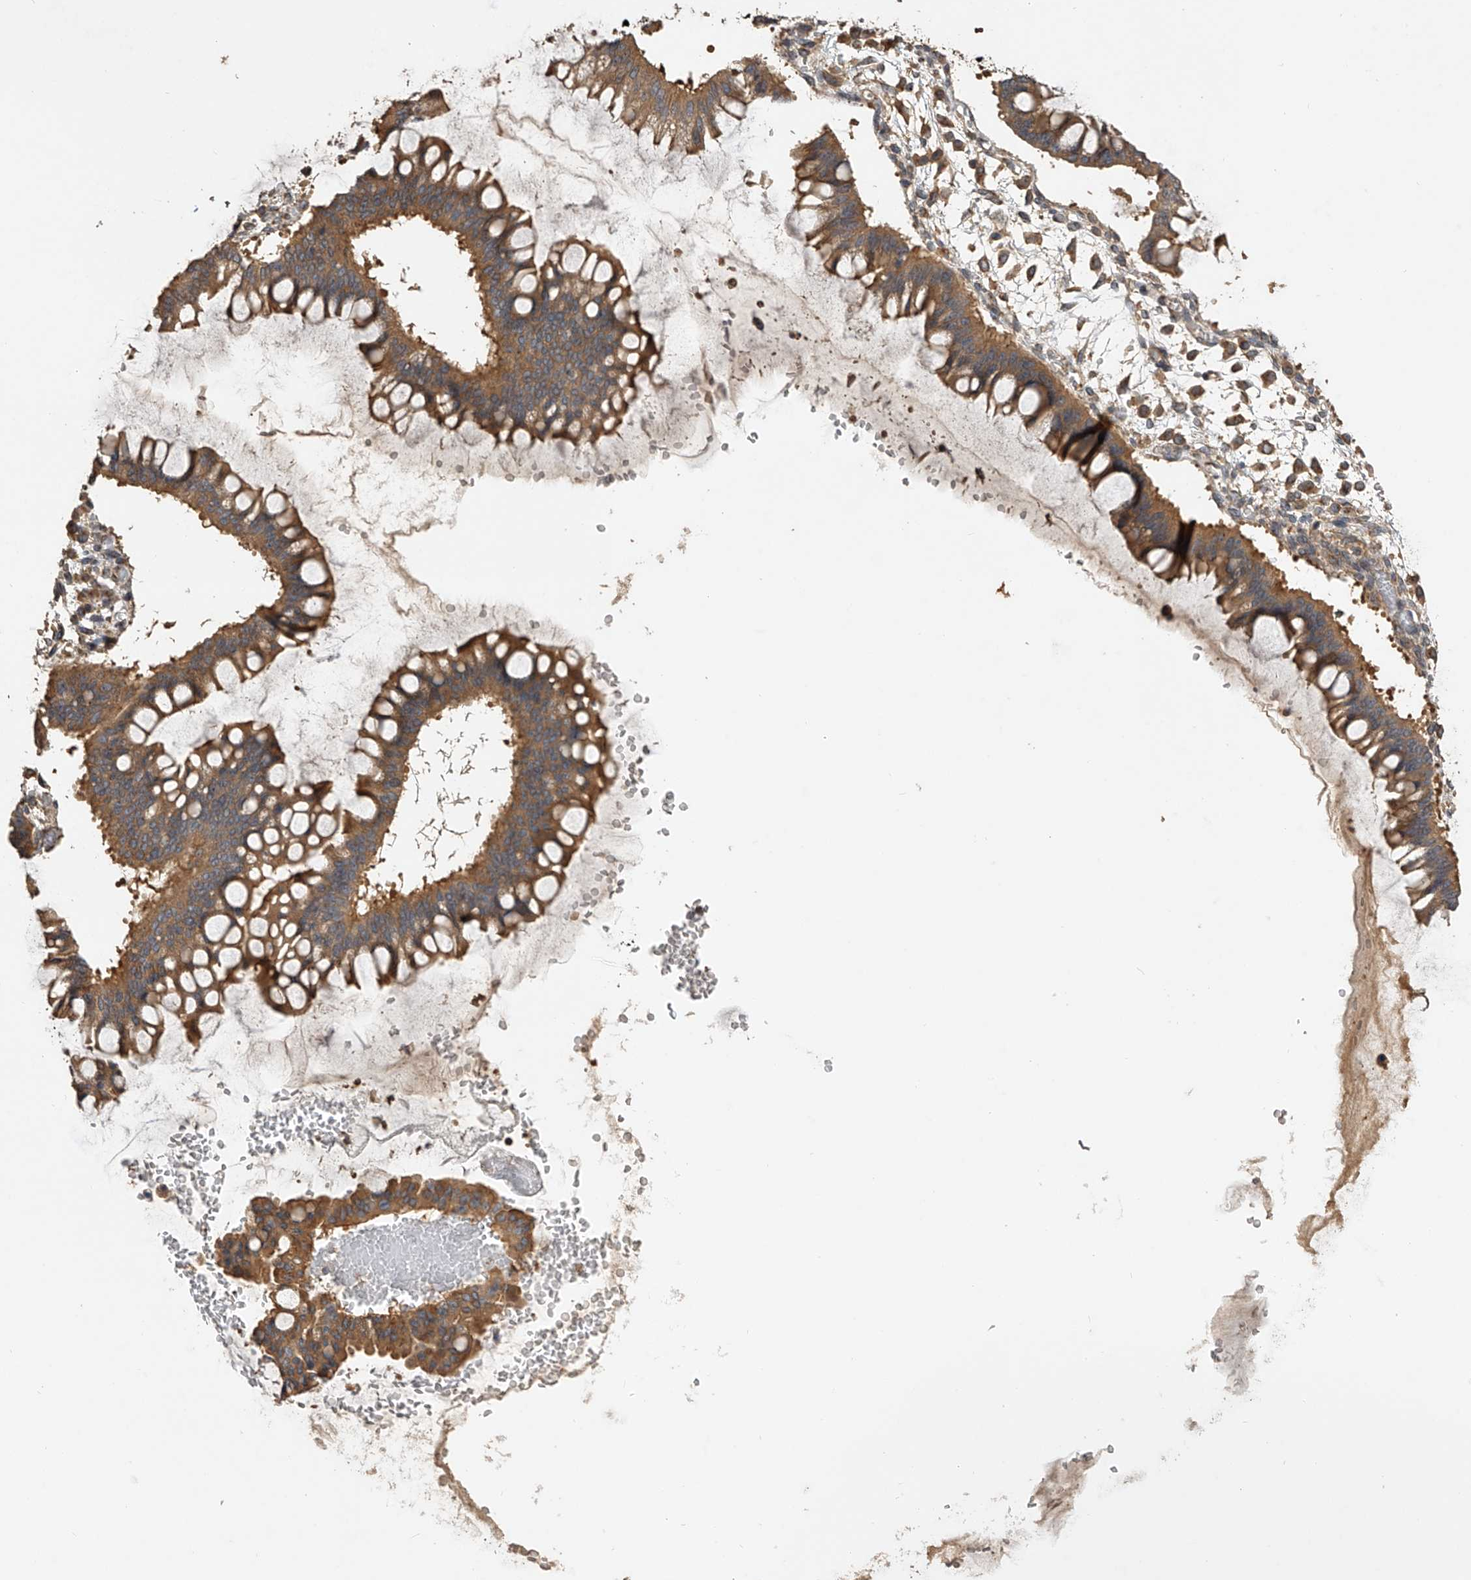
{"staining": {"intensity": "moderate", "quantity": ">75%", "location": "cytoplasmic/membranous"}, "tissue": "ovarian cancer", "cell_type": "Tumor cells", "image_type": "cancer", "snomed": [{"axis": "morphology", "description": "Cystadenocarcinoma, mucinous, NOS"}, {"axis": "topography", "description": "Ovary"}], "caption": "This histopathology image demonstrates immunohistochemistry (IHC) staining of ovarian cancer (mucinous cystadenocarcinoma), with medium moderate cytoplasmic/membranous expression in about >75% of tumor cells.", "gene": "PTPRA", "patient": {"sex": "female", "age": 73}}